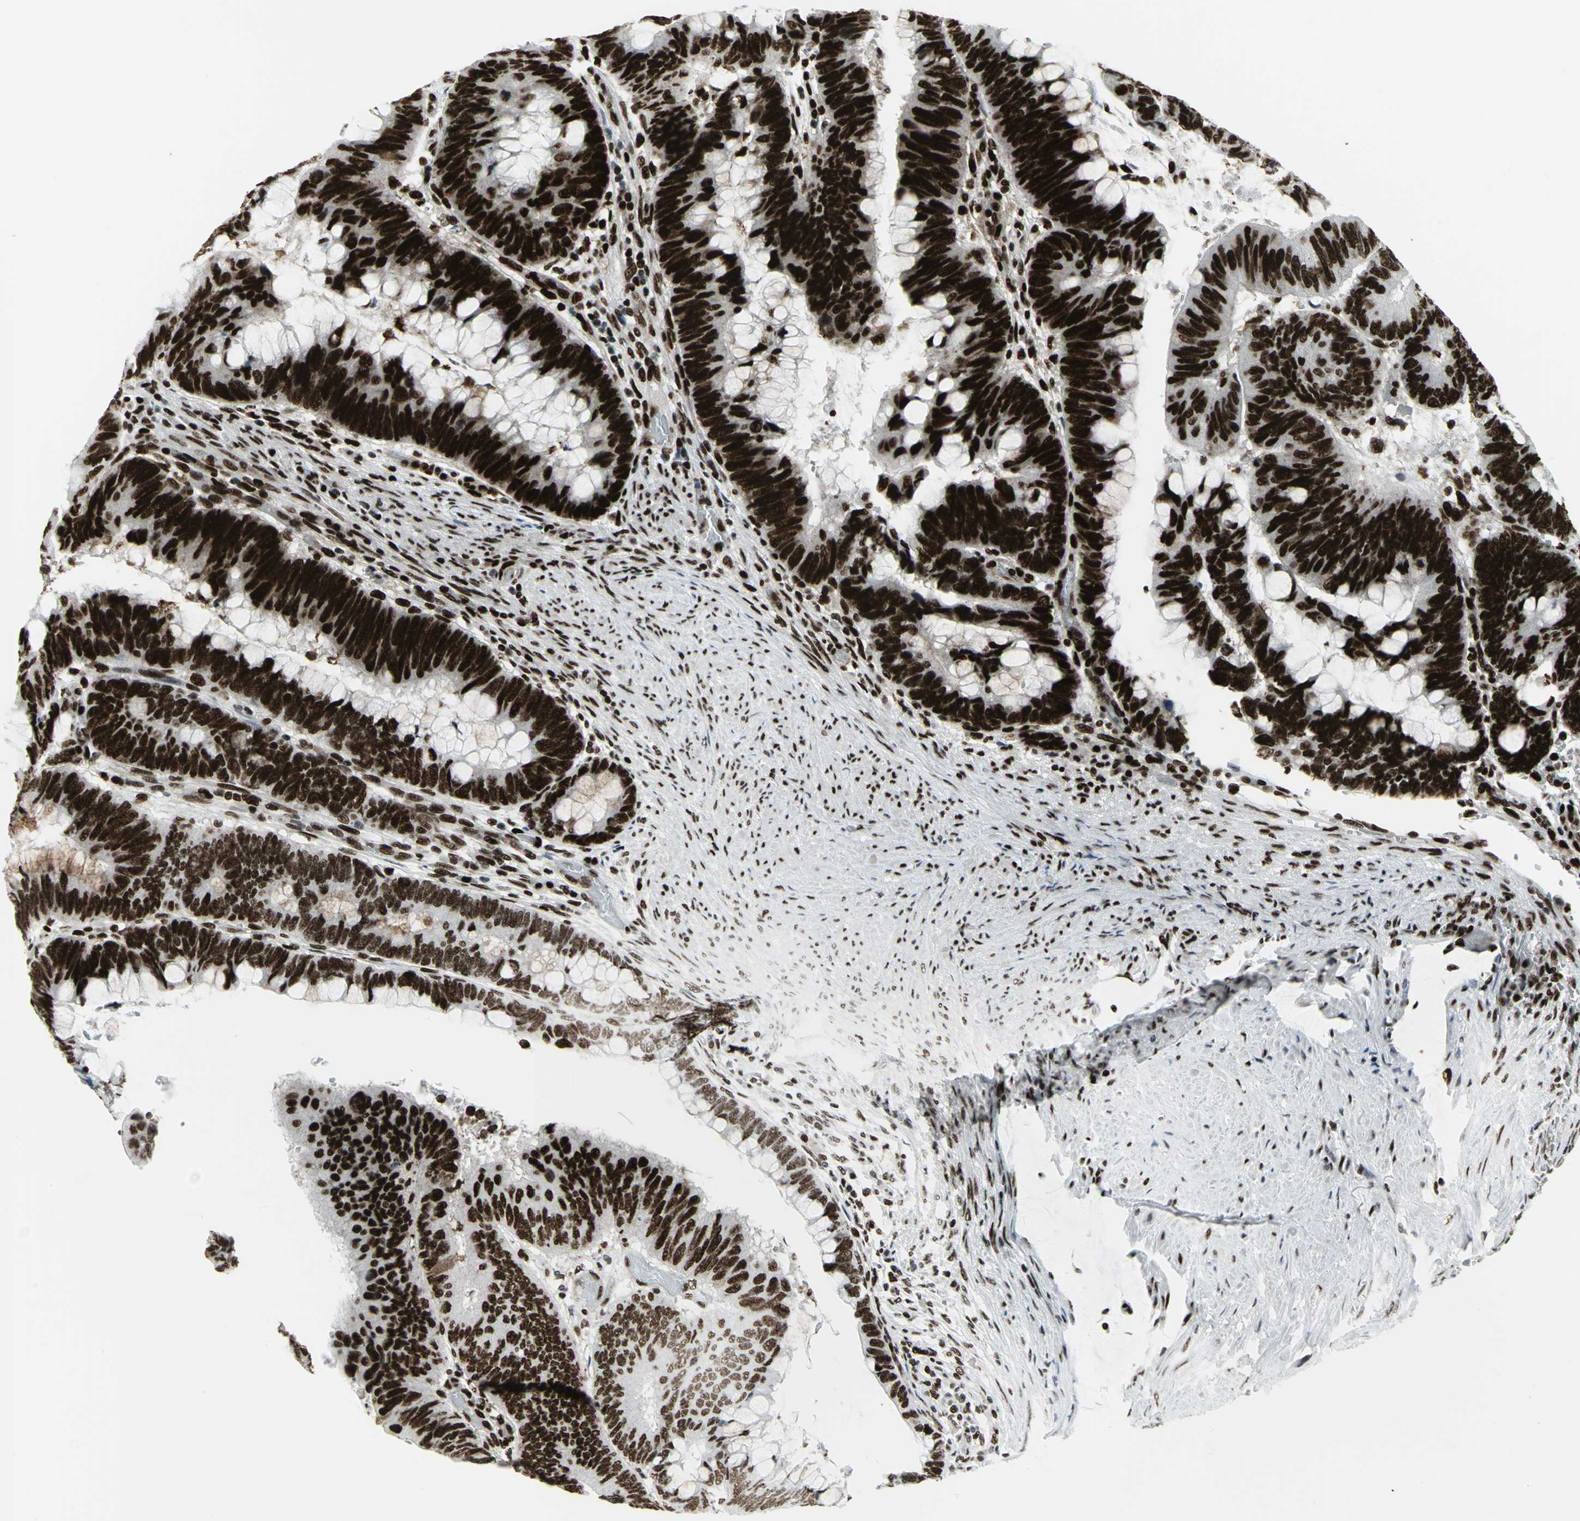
{"staining": {"intensity": "strong", "quantity": ">75%", "location": "nuclear"}, "tissue": "colorectal cancer", "cell_type": "Tumor cells", "image_type": "cancer", "snomed": [{"axis": "morphology", "description": "Normal tissue, NOS"}, {"axis": "morphology", "description": "Adenocarcinoma, NOS"}, {"axis": "topography", "description": "Rectum"}], "caption": "A micrograph showing strong nuclear expression in about >75% of tumor cells in colorectal adenocarcinoma, as visualized by brown immunohistochemical staining.", "gene": "SMARCA4", "patient": {"sex": "male", "age": 92}}